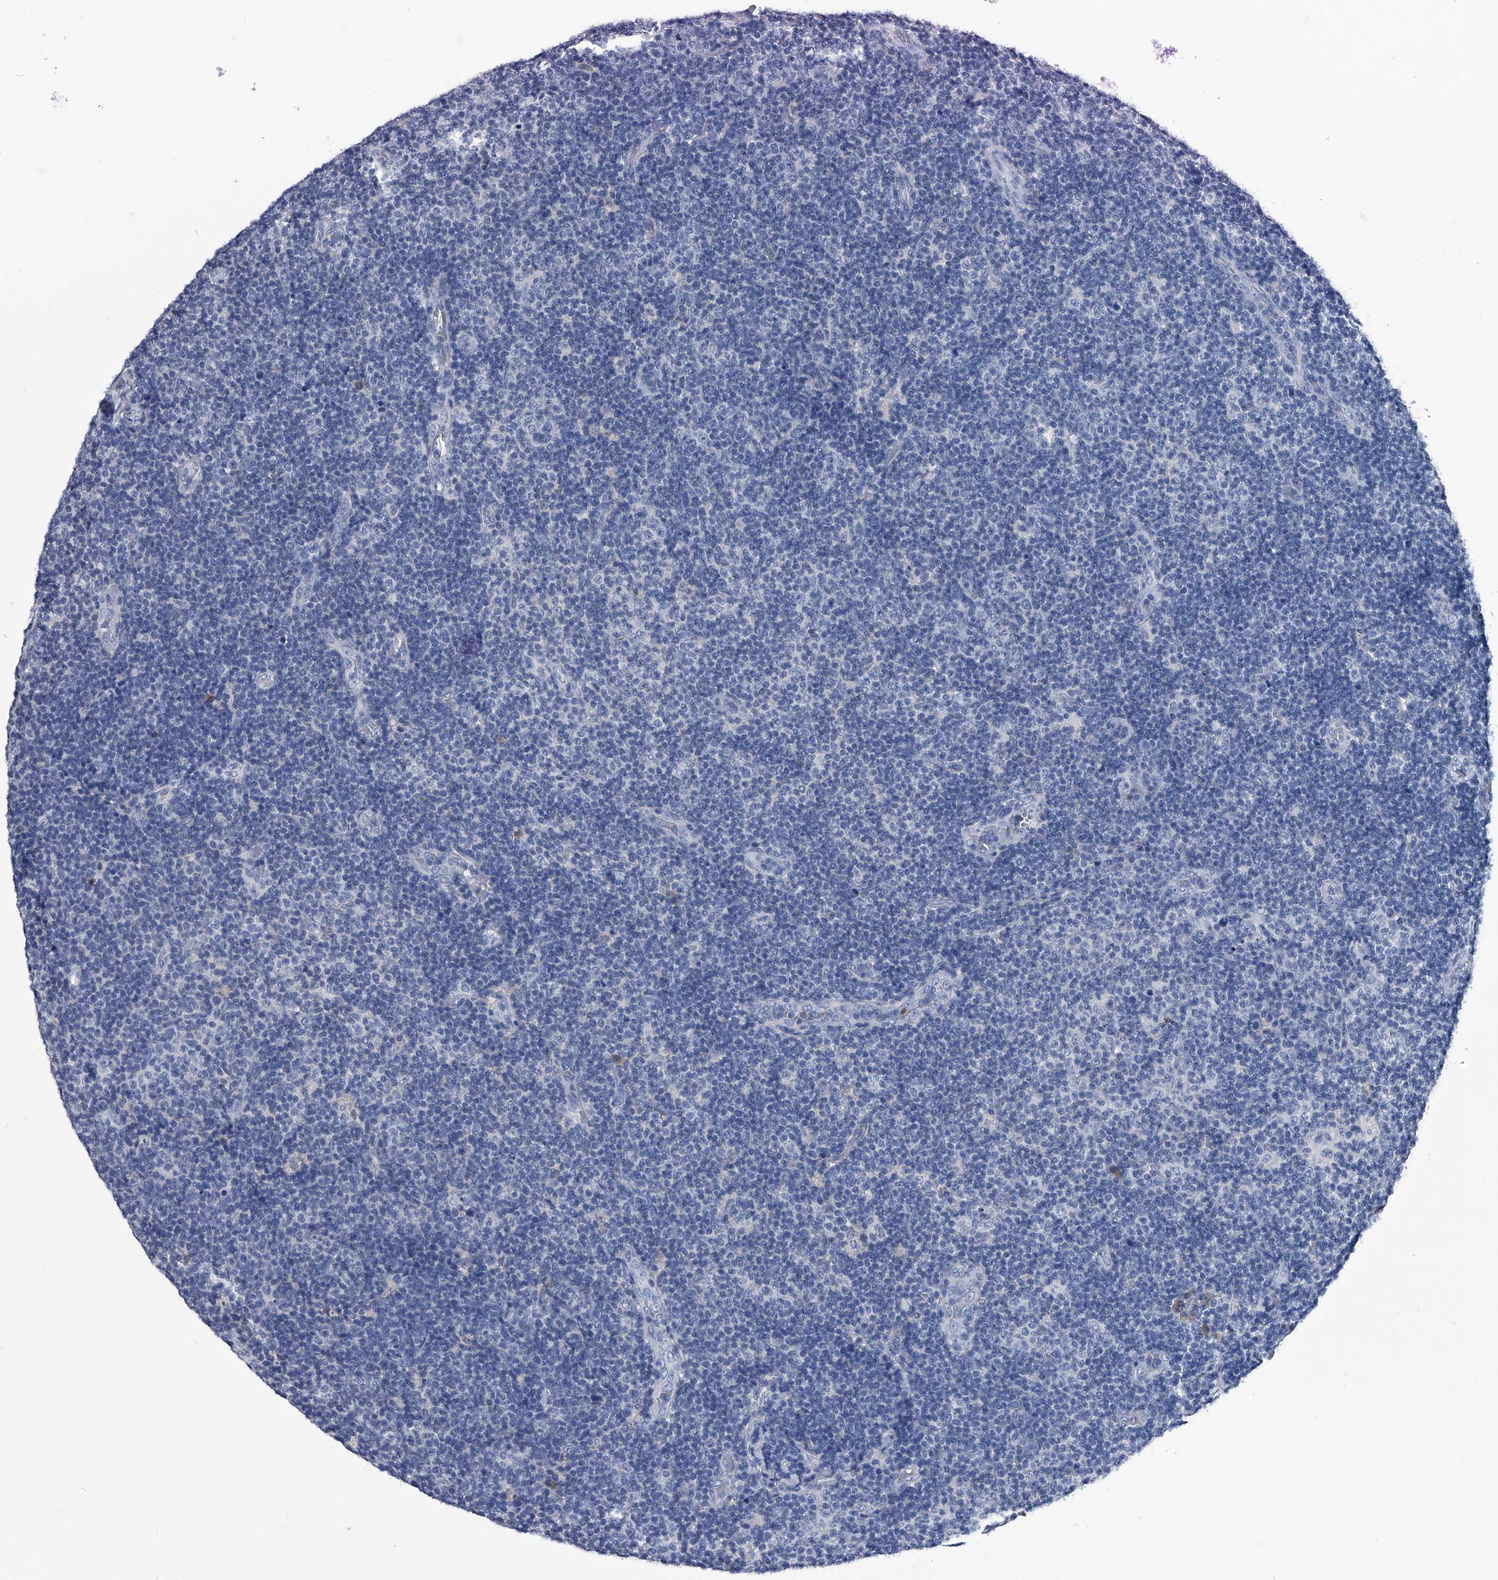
{"staining": {"intensity": "negative", "quantity": "none", "location": "none"}, "tissue": "lymphoma", "cell_type": "Tumor cells", "image_type": "cancer", "snomed": [{"axis": "morphology", "description": "Malignant lymphoma, non-Hodgkin's type, Low grade"}, {"axis": "topography", "description": "Lymph node"}], "caption": "Image shows no significant protein staining in tumor cells of low-grade malignant lymphoma, non-Hodgkin's type. (DAB IHC with hematoxylin counter stain).", "gene": "PDXK", "patient": {"sex": "male", "age": 83}}